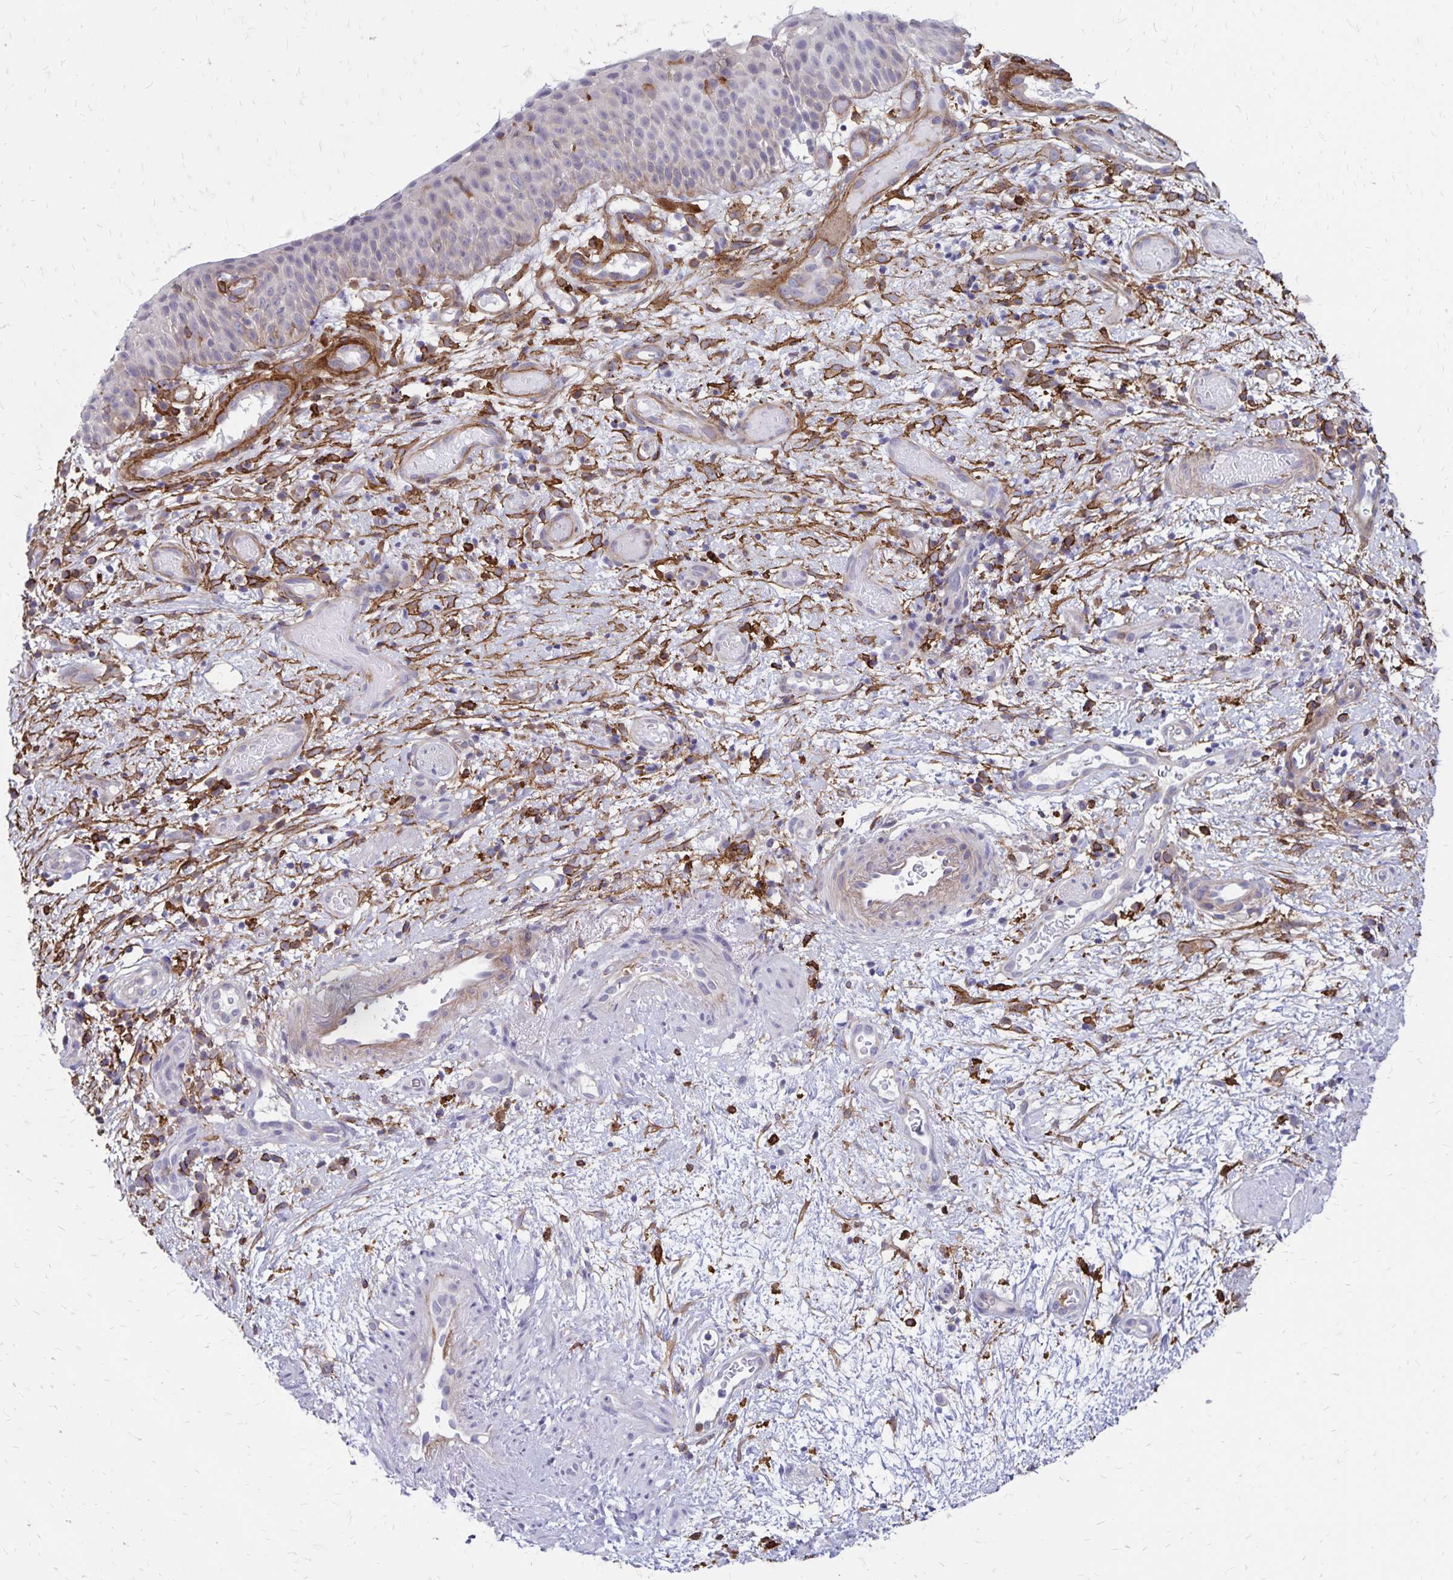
{"staining": {"intensity": "moderate", "quantity": "25%-75%", "location": "cytoplasmic/membranous"}, "tissue": "nasopharynx", "cell_type": "Respiratory epithelial cells", "image_type": "normal", "snomed": [{"axis": "morphology", "description": "Normal tissue, NOS"}, {"axis": "morphology", "description": "Inflammation, NOS"}, {"axis": "topography", "description": "Nasopharynx"}], "caption": "Immunohistochemical staining of benign nasopharynx demonstrates moderate cytoplasmic/membranous protein staining in approximately 25%-75% of respiratory epithelial cells. The staining was performed using DAB to visualize the protein expression in brown, while the nuclei were stained in blue with hematoxylin (Magnification: 20x).", "gene": "TNS3", "patient": {"sex": "male", "age": 54}}